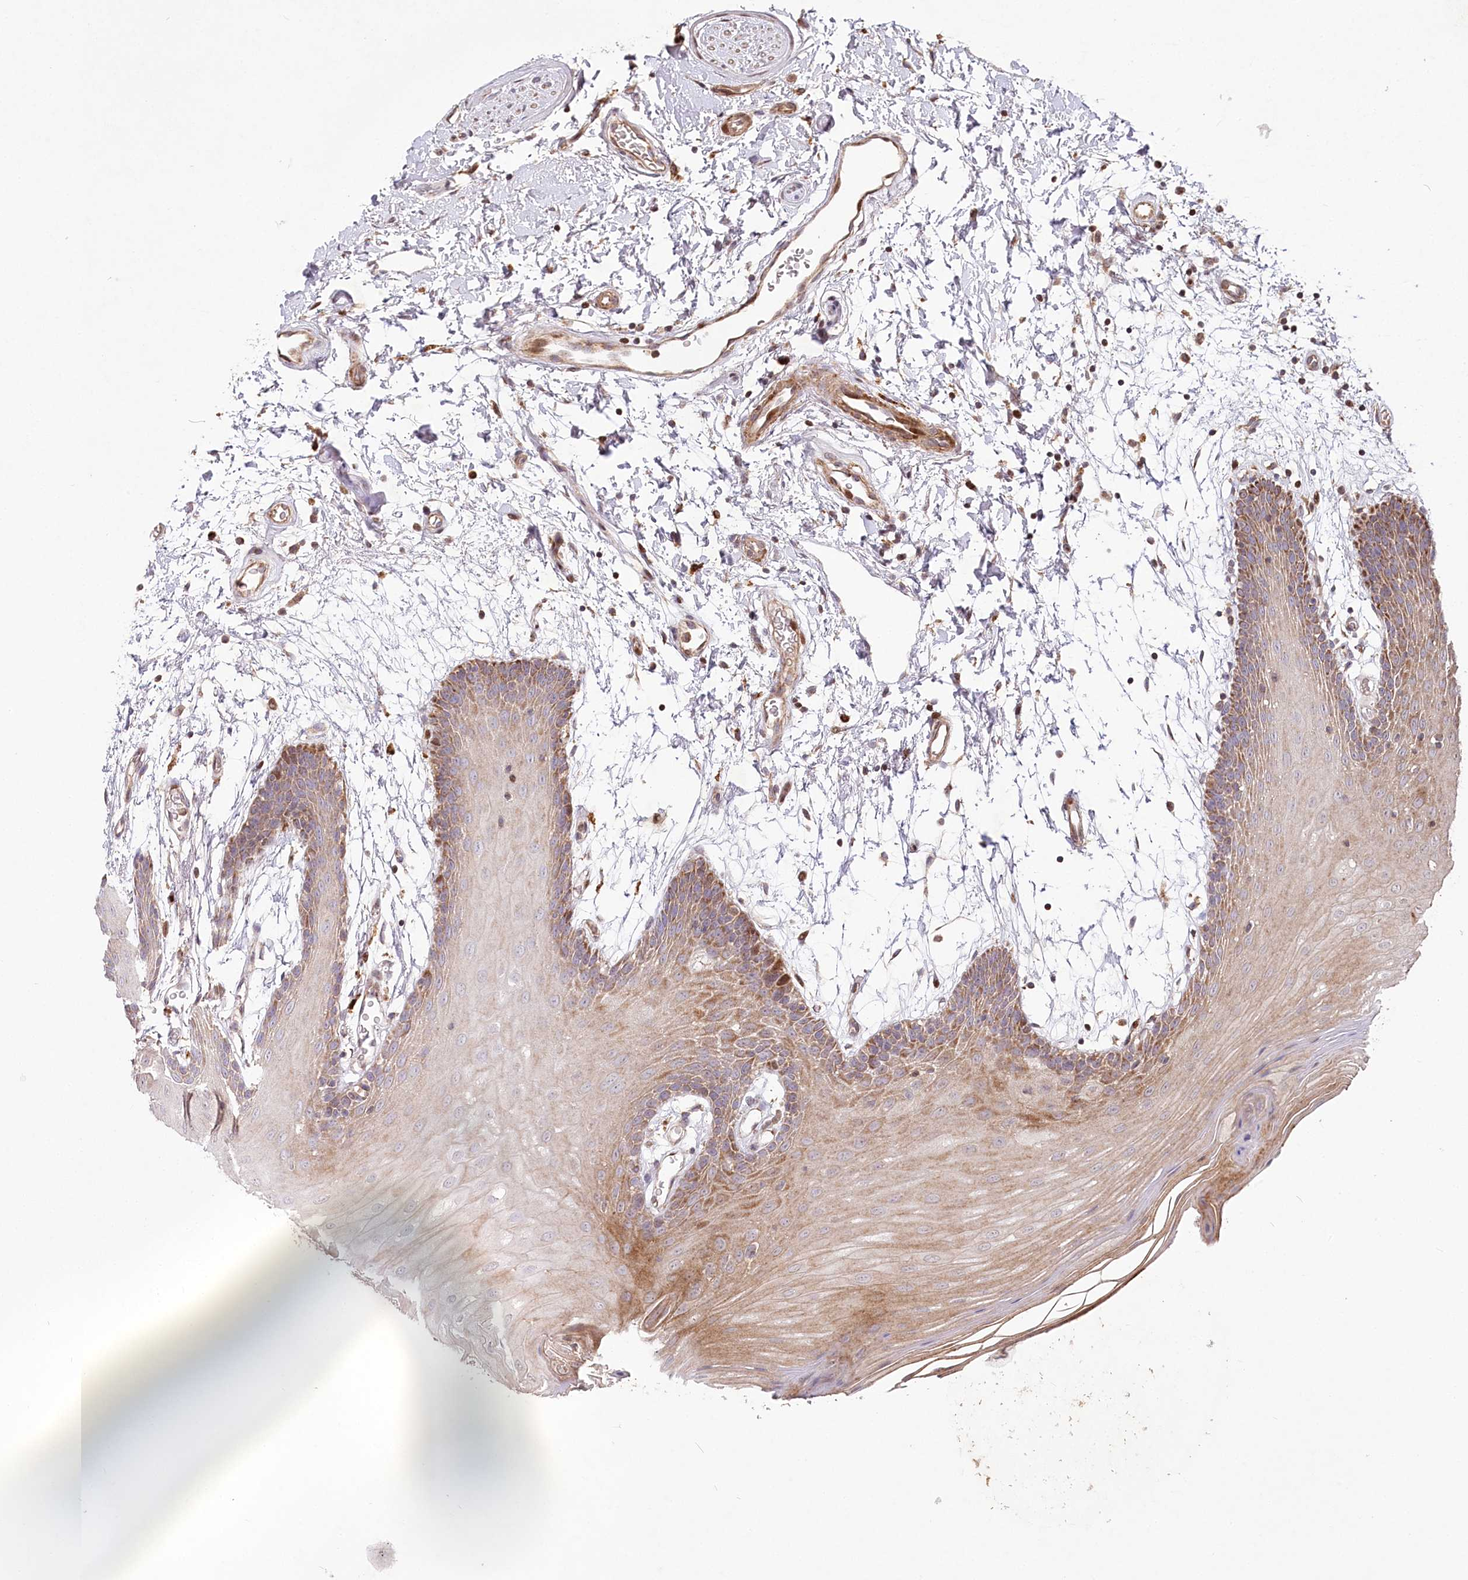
{"staining": {"intensity": "moderate", "quantity": "25%-75%", "location": "cytoplasmic/membranous"}, "tissue": "oral mucosa", "cell_type": "Squamous epithelial cells", "image_type": "normal", "snomed": [{"axis": "morphology", "description": "Normal tissue, NOS"}, {"axis": "topography", "description": "Skeletal muscle"}, {"axis": "topography", "description": "Oral tissue"}, {"axis": "topography", "description": "Salivary gland"}, {"axis": "topography", "description": "Peripheral nerve tissue"}], "caption": "Benign oral mucosa demonstrates moderate cytoplasmic/membranous positivity in about 25%-75% of squamous epithelial cells (Brightfield microscopy of DAB IHC at high magnification)..", "gene": "PSTK", "patient": {"sex": "male", "age": 54}}